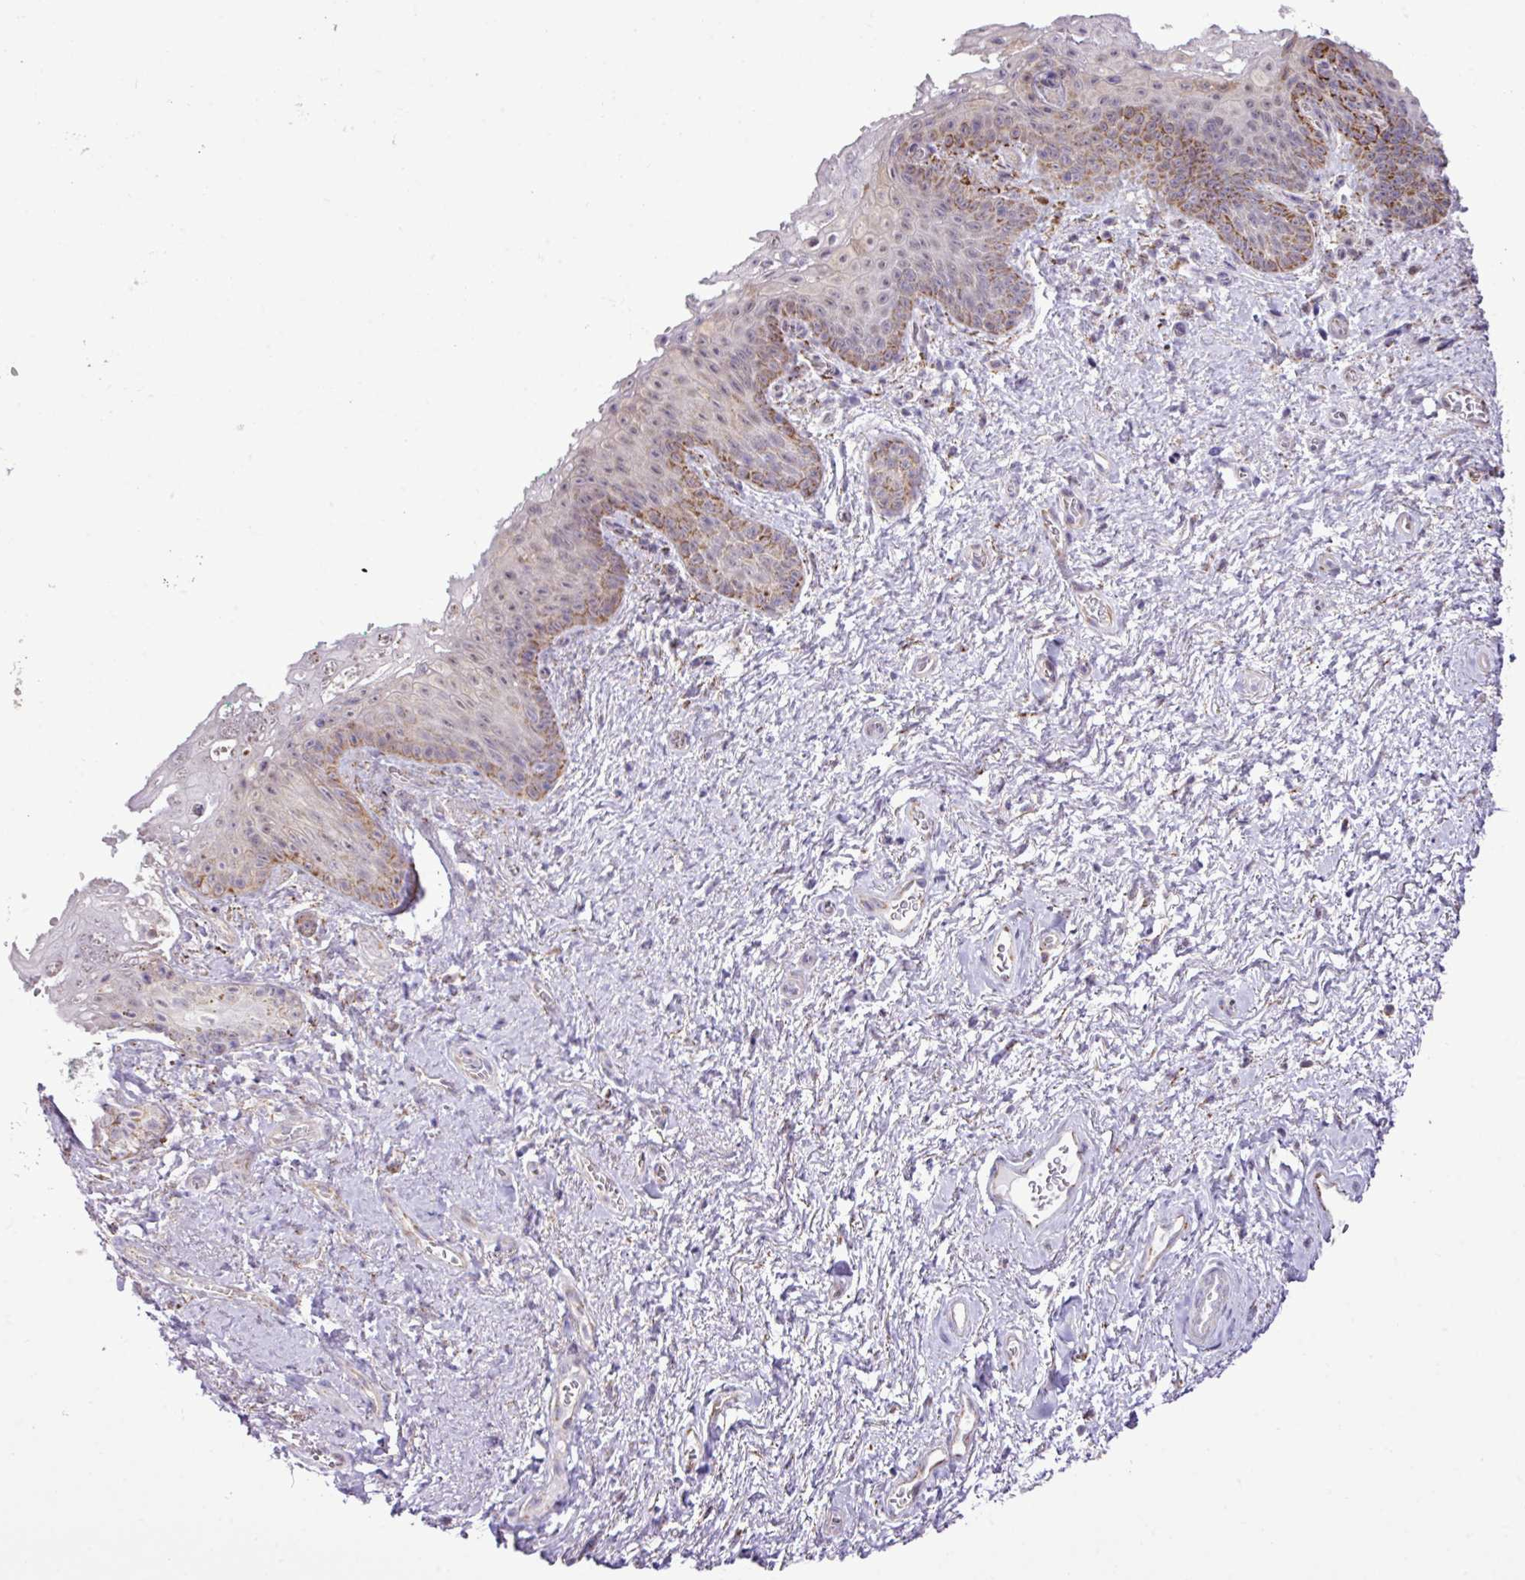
{"staining": {"intensity": "moderate", "quantity": "25%-75%", "location": "cytoplasmic/membranous"}, "tissue": "vagina", "cell_type": "Squamous epithelial cells", "image_type": "normal", "snomed": [{"axis": "morphology", "description": "Normal tissue, NOS"}, {"axis": "topography", "description": "Vulva"}, {"axis": "topography", "description": "Vagina"}, {"axis": "topography", "description": "Peripheral nerve tissue"}], "caption": "Vagina stained with DAB immunohistochemistry (IHC) displays medium levels of moderate cytoplasmic/membranous staining in approximately 25%-75% of squamous epithelial cells.", "gene": "SGPP1", "patient": {"sex": "female", "age": 66}}